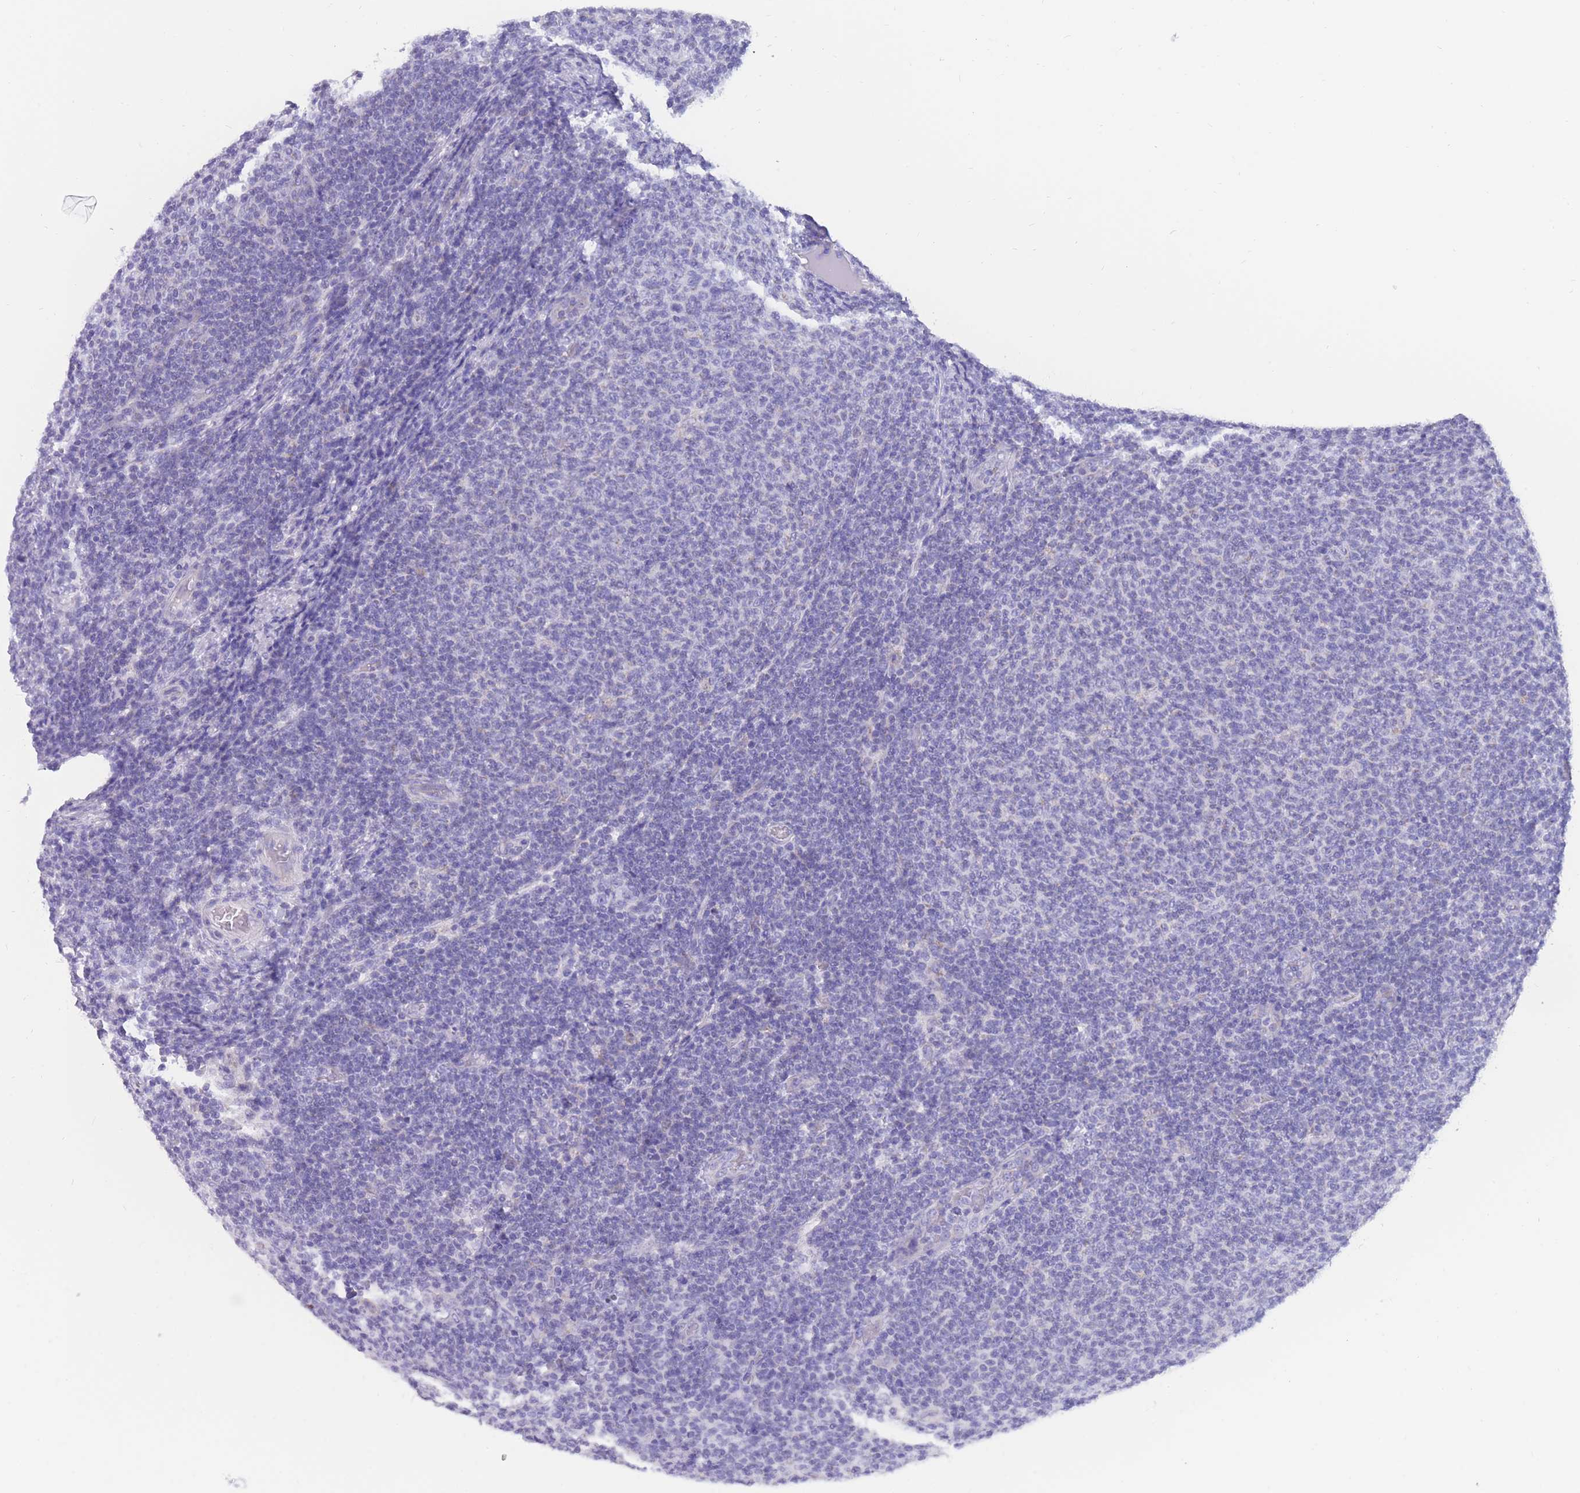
{"staining": {"intensity": "negative", "quantity": "none", "location": "none"}, "tissue": "lymphoma", "cell_type": "Tumor cells", "image_type": "cancer", "snomed": [{"axis": "morphology", "description": "Malignant lymphoma, non-Hodgkin's type, Low grade"}, {"axis": "topography", "description": "Lymph node"}], "caption": "IHC micrograph of malignant lymphoma, non-Hodgkin's type (low-grade) stained for a protein (brown), which exhibits no expression in tumor cells.", "gene": "INTS2", "patient": {"sex": "male", "age": 66}}